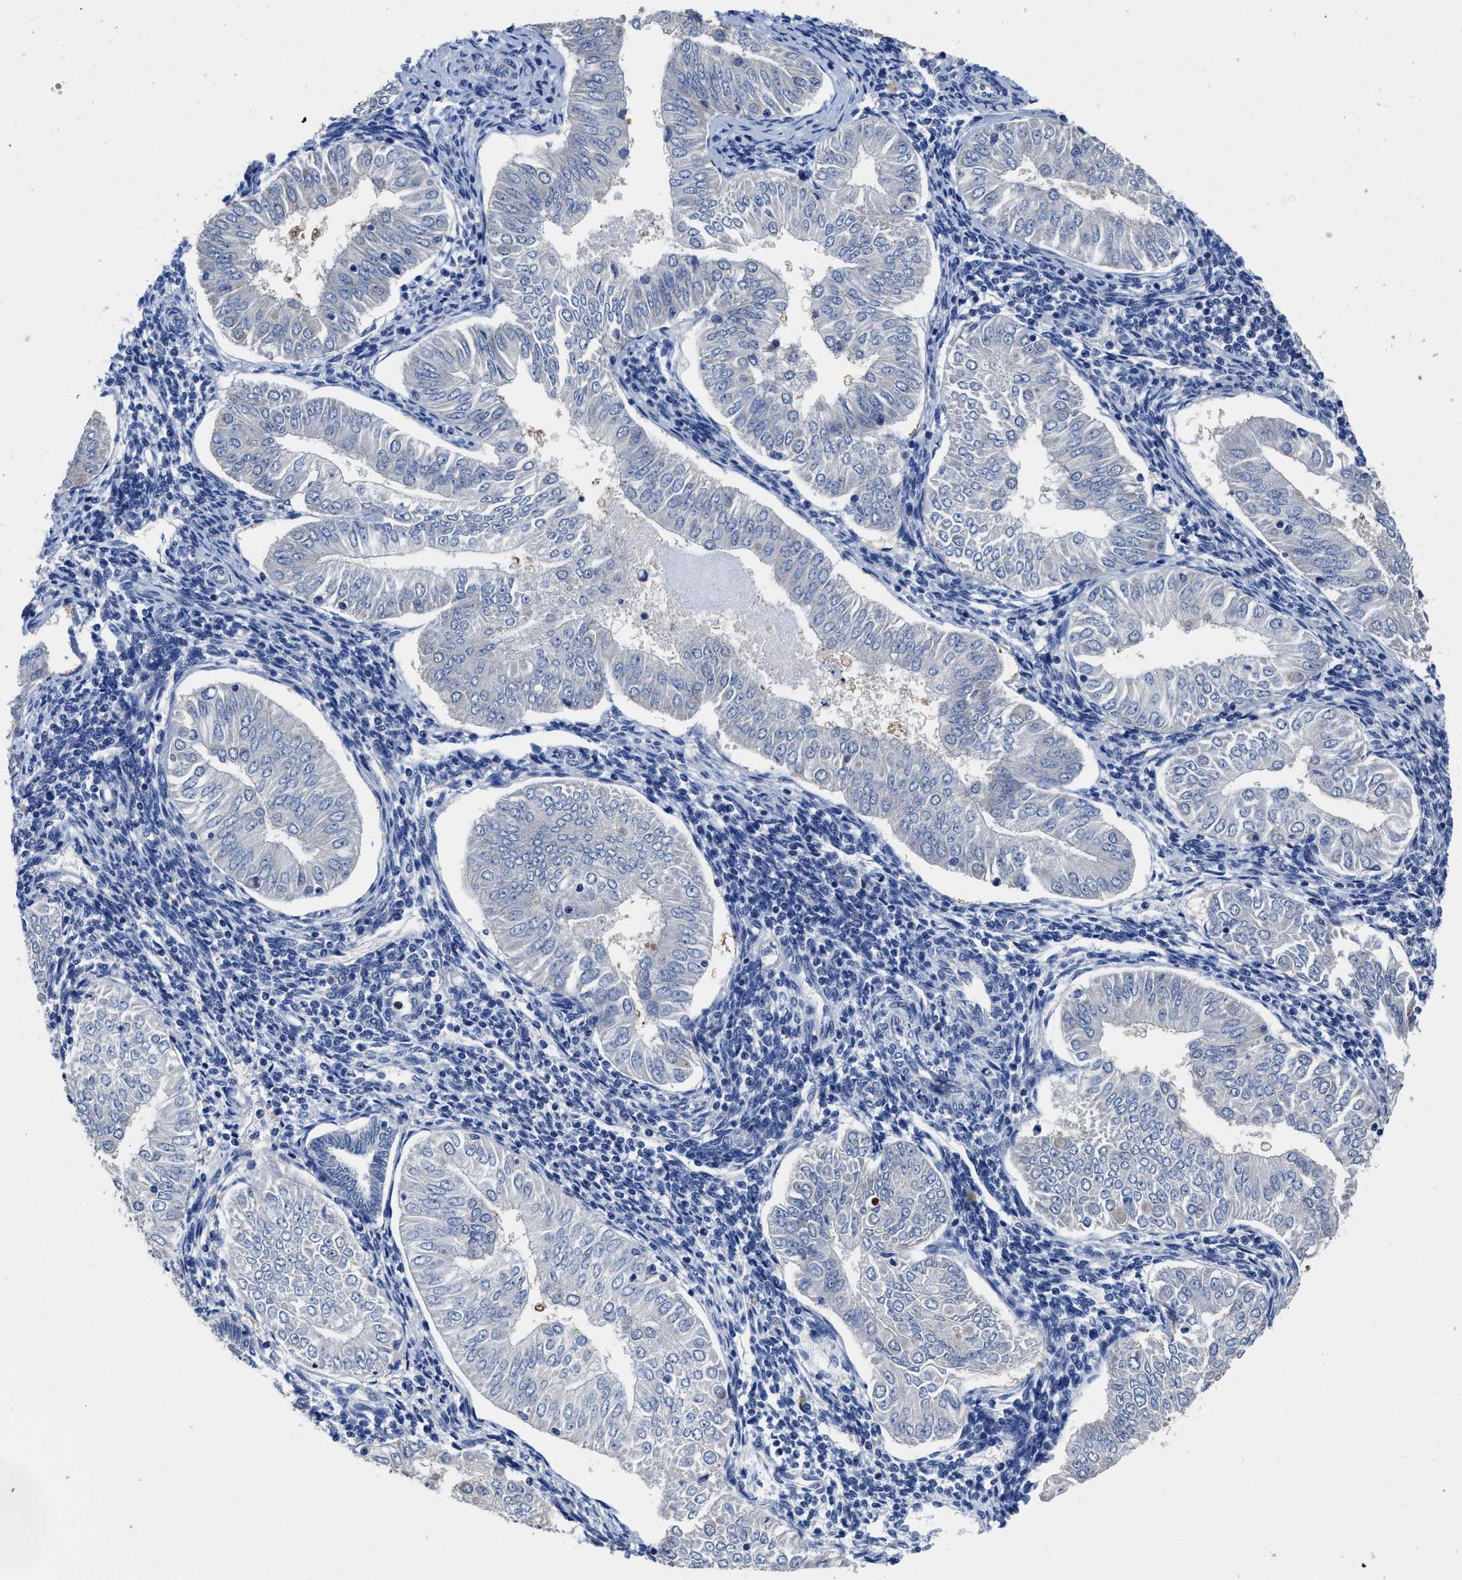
{"staining": {"intensity": "negative", "quantity": "none", "location": "none"}, "tissue": "endometrial cancer", "cell_type": "Tumor cells", "image_type": "cancer", "snomed": [{"axis": "morphology", "description": "Normal tissue, NOS"}, {"axis": "morphology", "description": "Adenocarcinoma, NOS"}, {"axis": "topography", "description": "Endometrium"}], "caption": "Endometrial cancer (adenocarcinoma) was stained to show a protein in brown. There is no significant staining in tumor cells.", "gene": "HOOK1", "patient": {"sex": "female", "age": 53}}